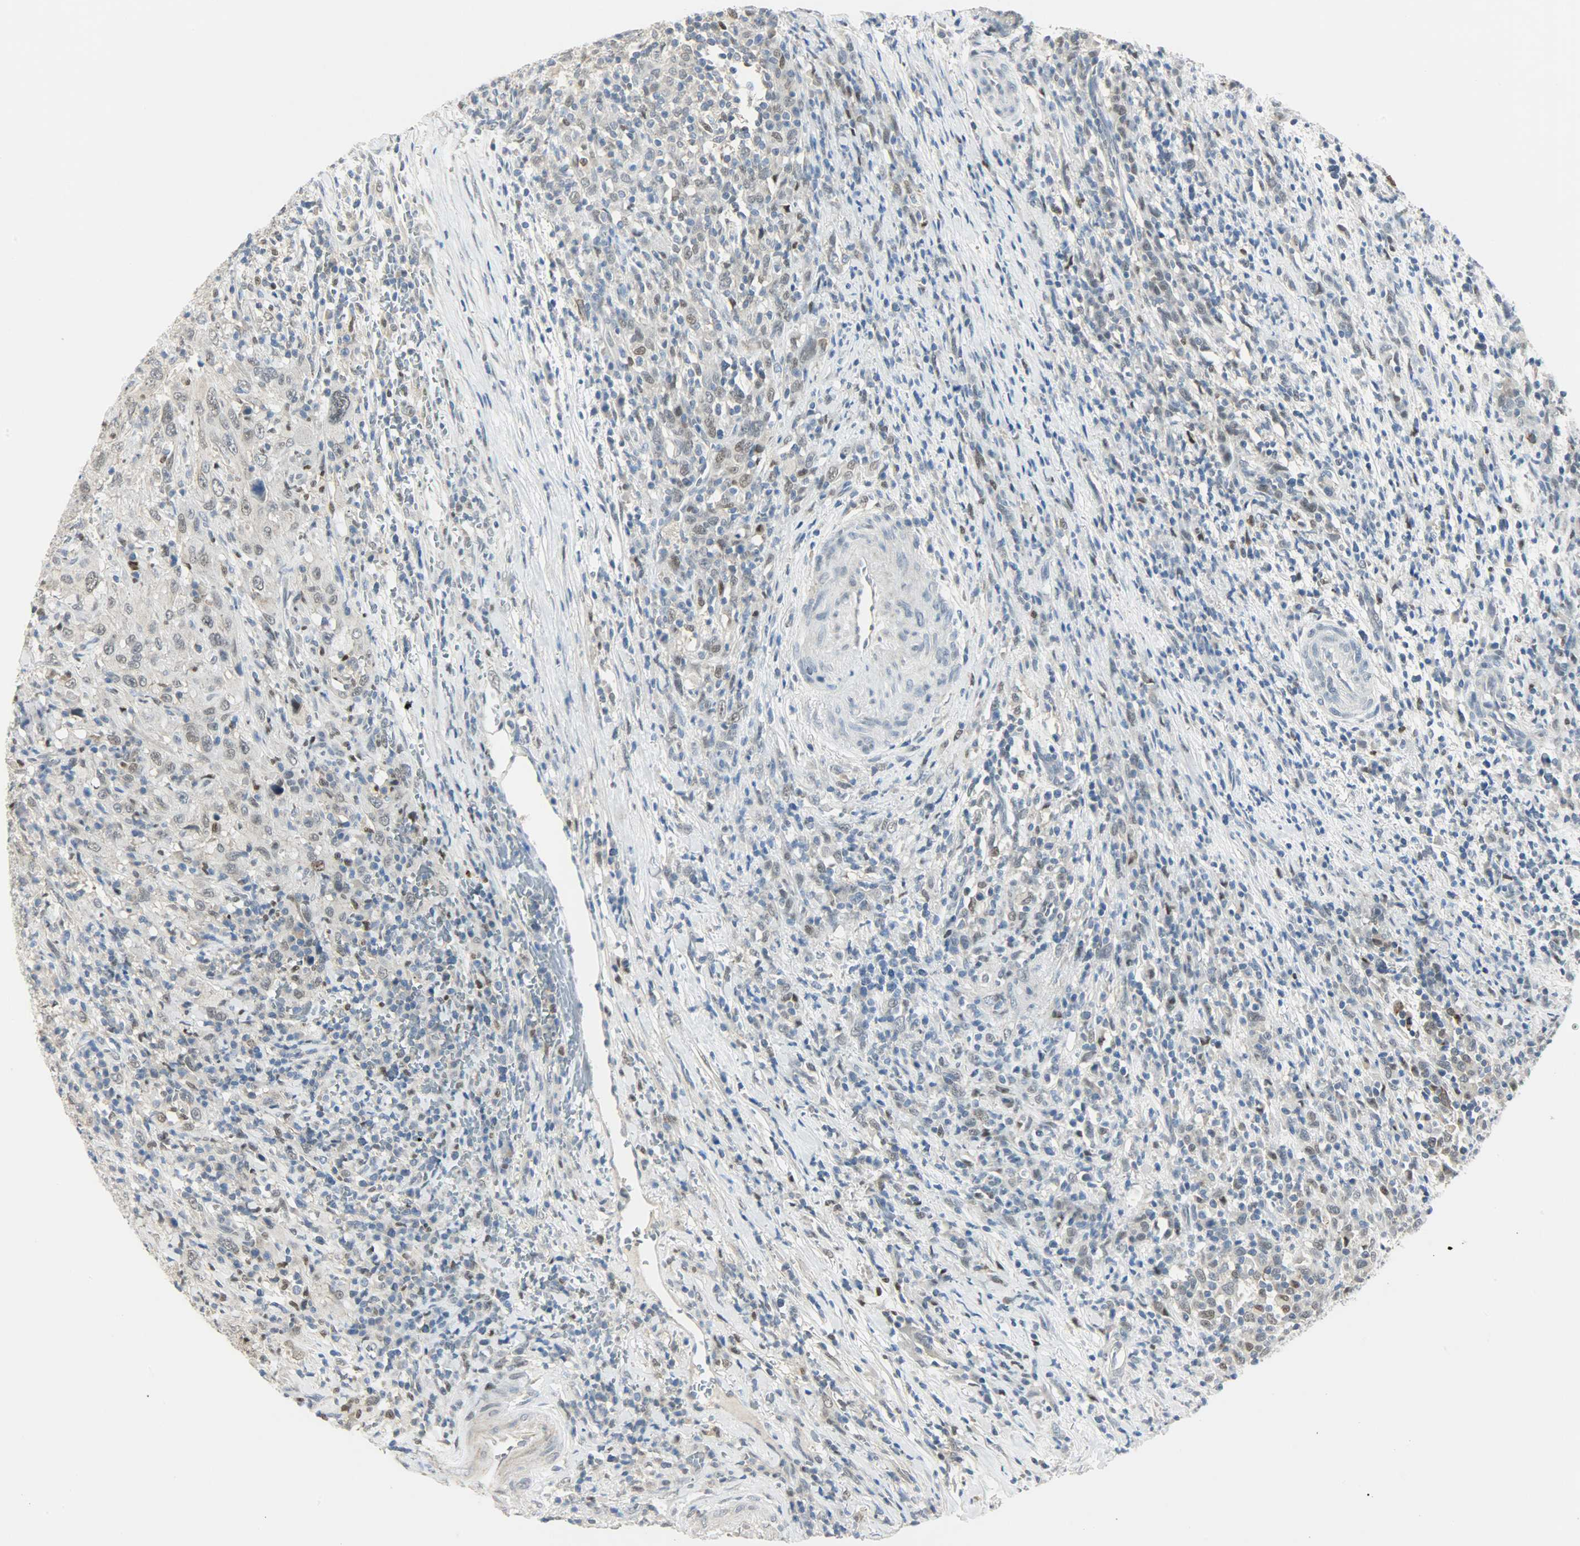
{"staining": {"intensity": "weak", "quantity": "25%-75%", "location": "nuclear"}, "tissue": "urothelial cancer", "cell_type": "Tumor cells", "image_type": "cancer", "snomed": [{"axis": "morphology", "description": "Urothelial carcinoma, High grade"}, {"axis": "topography", "description": "Urinary bladder"}], "caption": "This histopathology image exhibits urothelial carcinoma (high-grade) stained with IHC to label a protein in brown. The nuclear of tumor cells show weak positivity for the protein. Nuclei are counter-stained blue.", "gene": "PPARG", "patient": {"sex": "male", "age": 61}}